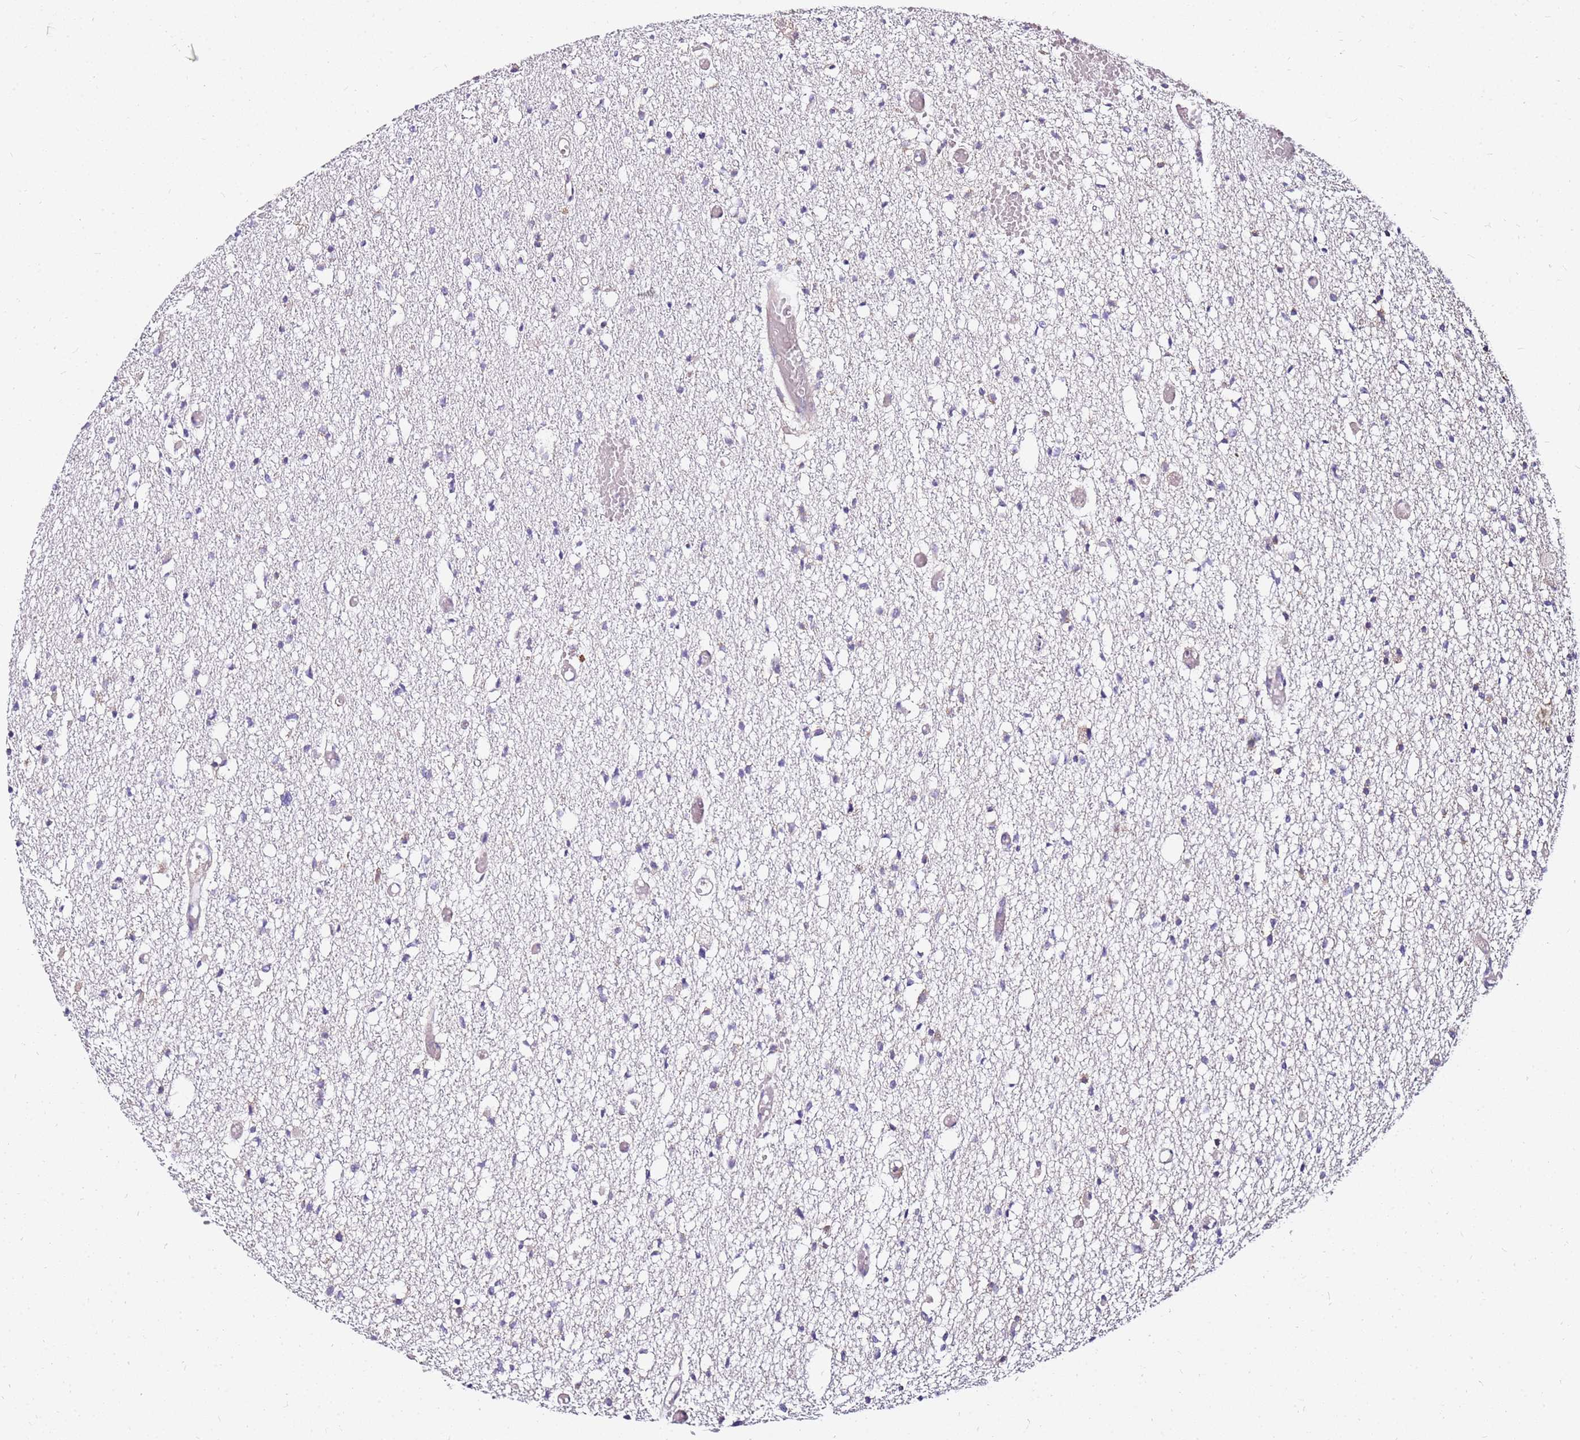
{"staining": {"intensity": "negative", "quantity": "none", "location": "none"}, "tissue": "glioma", "cell_type": "Tumor cells", "image_type": "cancer", "snomed": [{"axis": "morphology", "description": "Glioma, malignant, Low grade"}, {"axis": "topography", "description": "Brain"}], "caption": "Immunohistochemistry (IHC) image of glioma stained for a protein (brown), which reveals no expression in tumor cells. (Brightfield microscopy of DAB (3,3'-diaminobenzidine) IHC at high magnification).", "gene": "PIH1D1", "patient": {"sex": "female", "age": 22}}